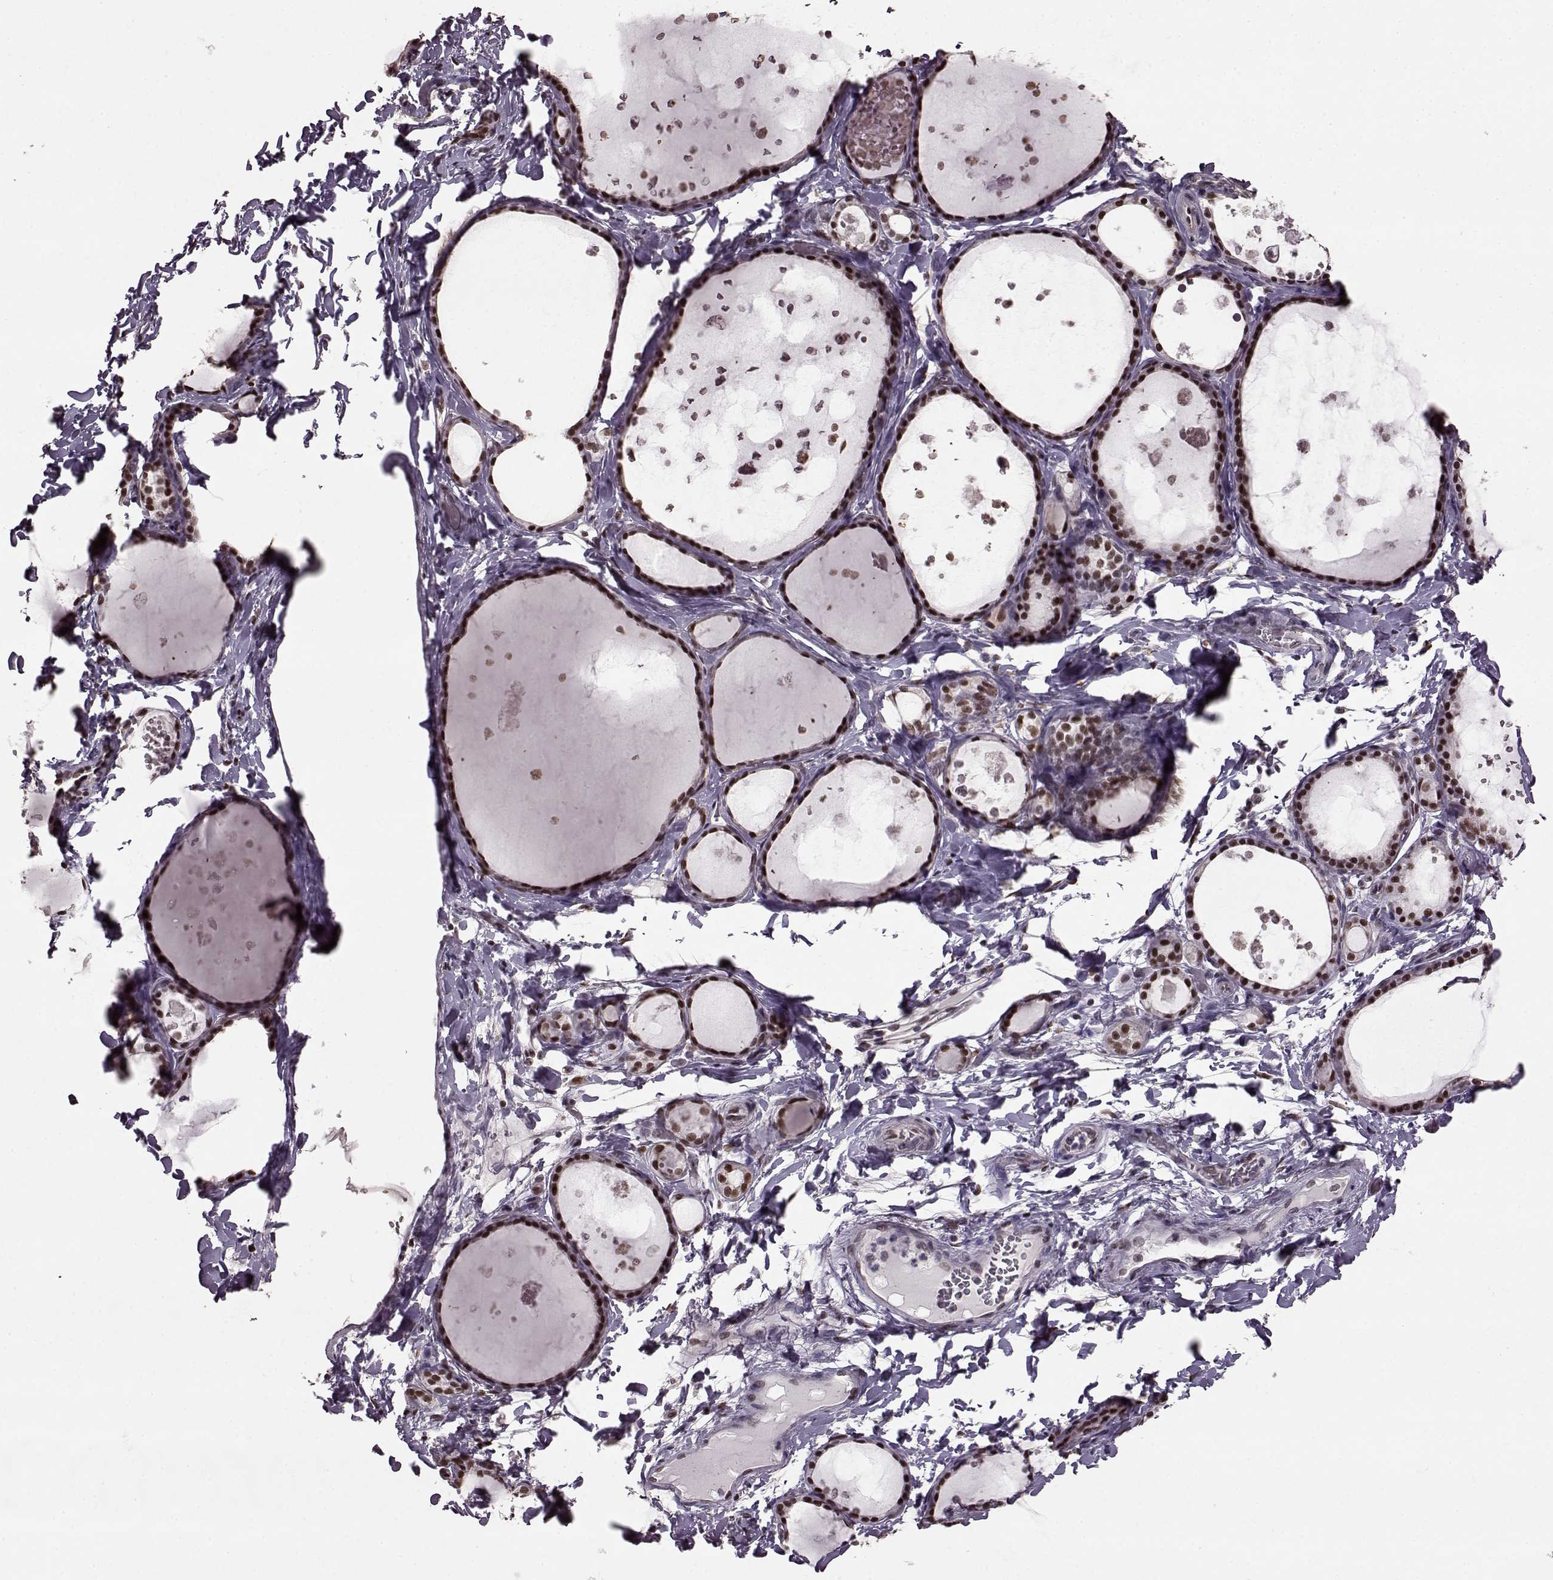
{"staining": {"intensity": "moderate", "quantity": ">75%", "location": "nuclear"}, "tissue": "thyroid gland", "cell_type": "Glandular cells", "image_type": "normal", "snomed": [{"axis": "morphology", "description": "Normal tissue, NOS"}, {"axis": "topography", "description": "Thyroid gland"}], "caption": "Approximately >75% of glandular cells in normal human thyroid gland demonstrate moderate nuclear protein staining as visualized by brown immunohistochemical staining.", "gene": "FTO", "patient": {"sex": "female", "age": 56}}